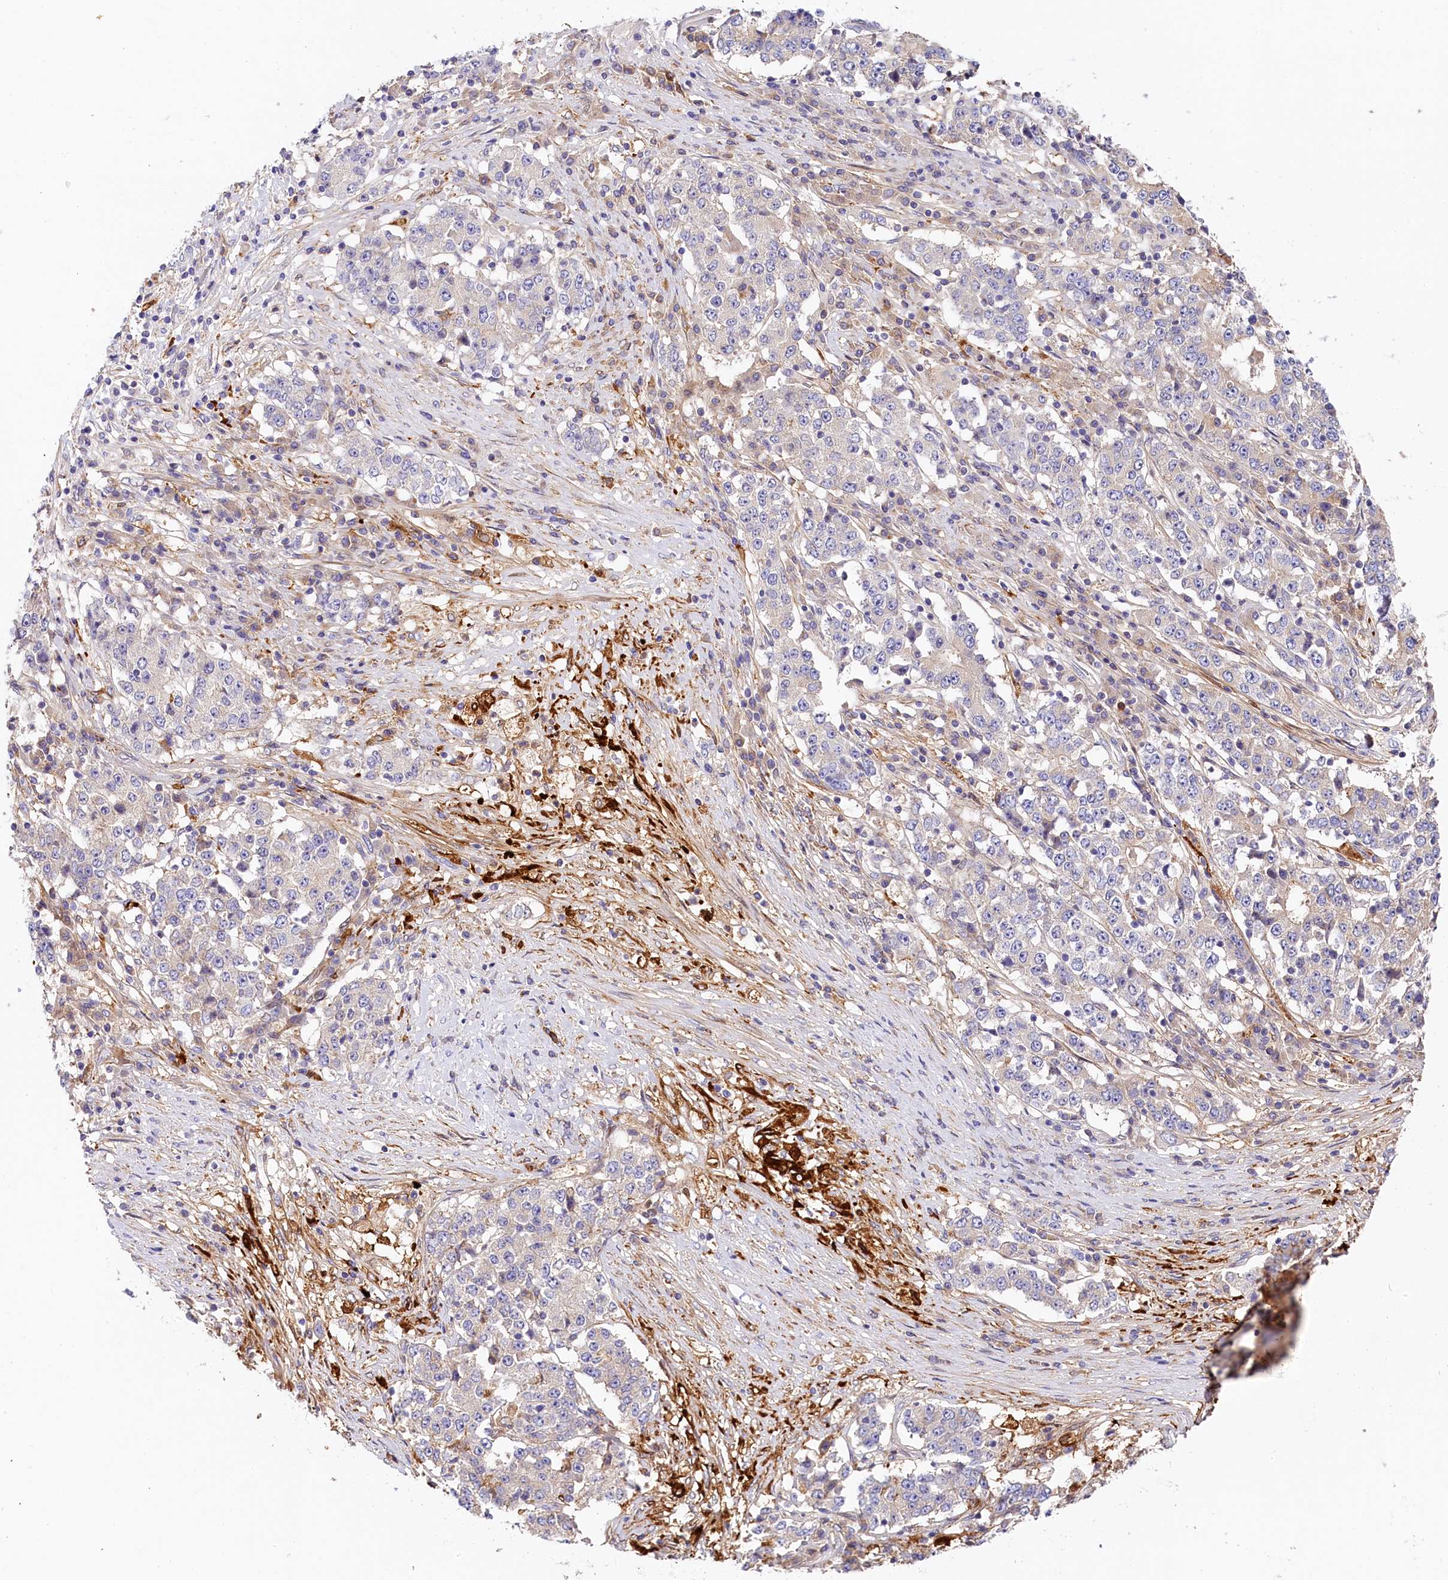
{"staining": {"intensity": "negative", "quantity": "none", "location": "none"}, "tissue": "stomach cancer", "cell_type": "Tumor cells", "image_type": "cancer", "snomed": [{"axis": "morphology", "description": "Adenocarcinoma, NOS"}, {"axis": "topography", "description": "Stomach"}], "caption": "The micrograph exhibits no staining of tumor cells in stomach cancer (adenocarcinoma). (Brightfield microscopy of DAB IHC at high magnification).", "gene": "KATNB1", "patient": {"sex": "male", "age": 59}}